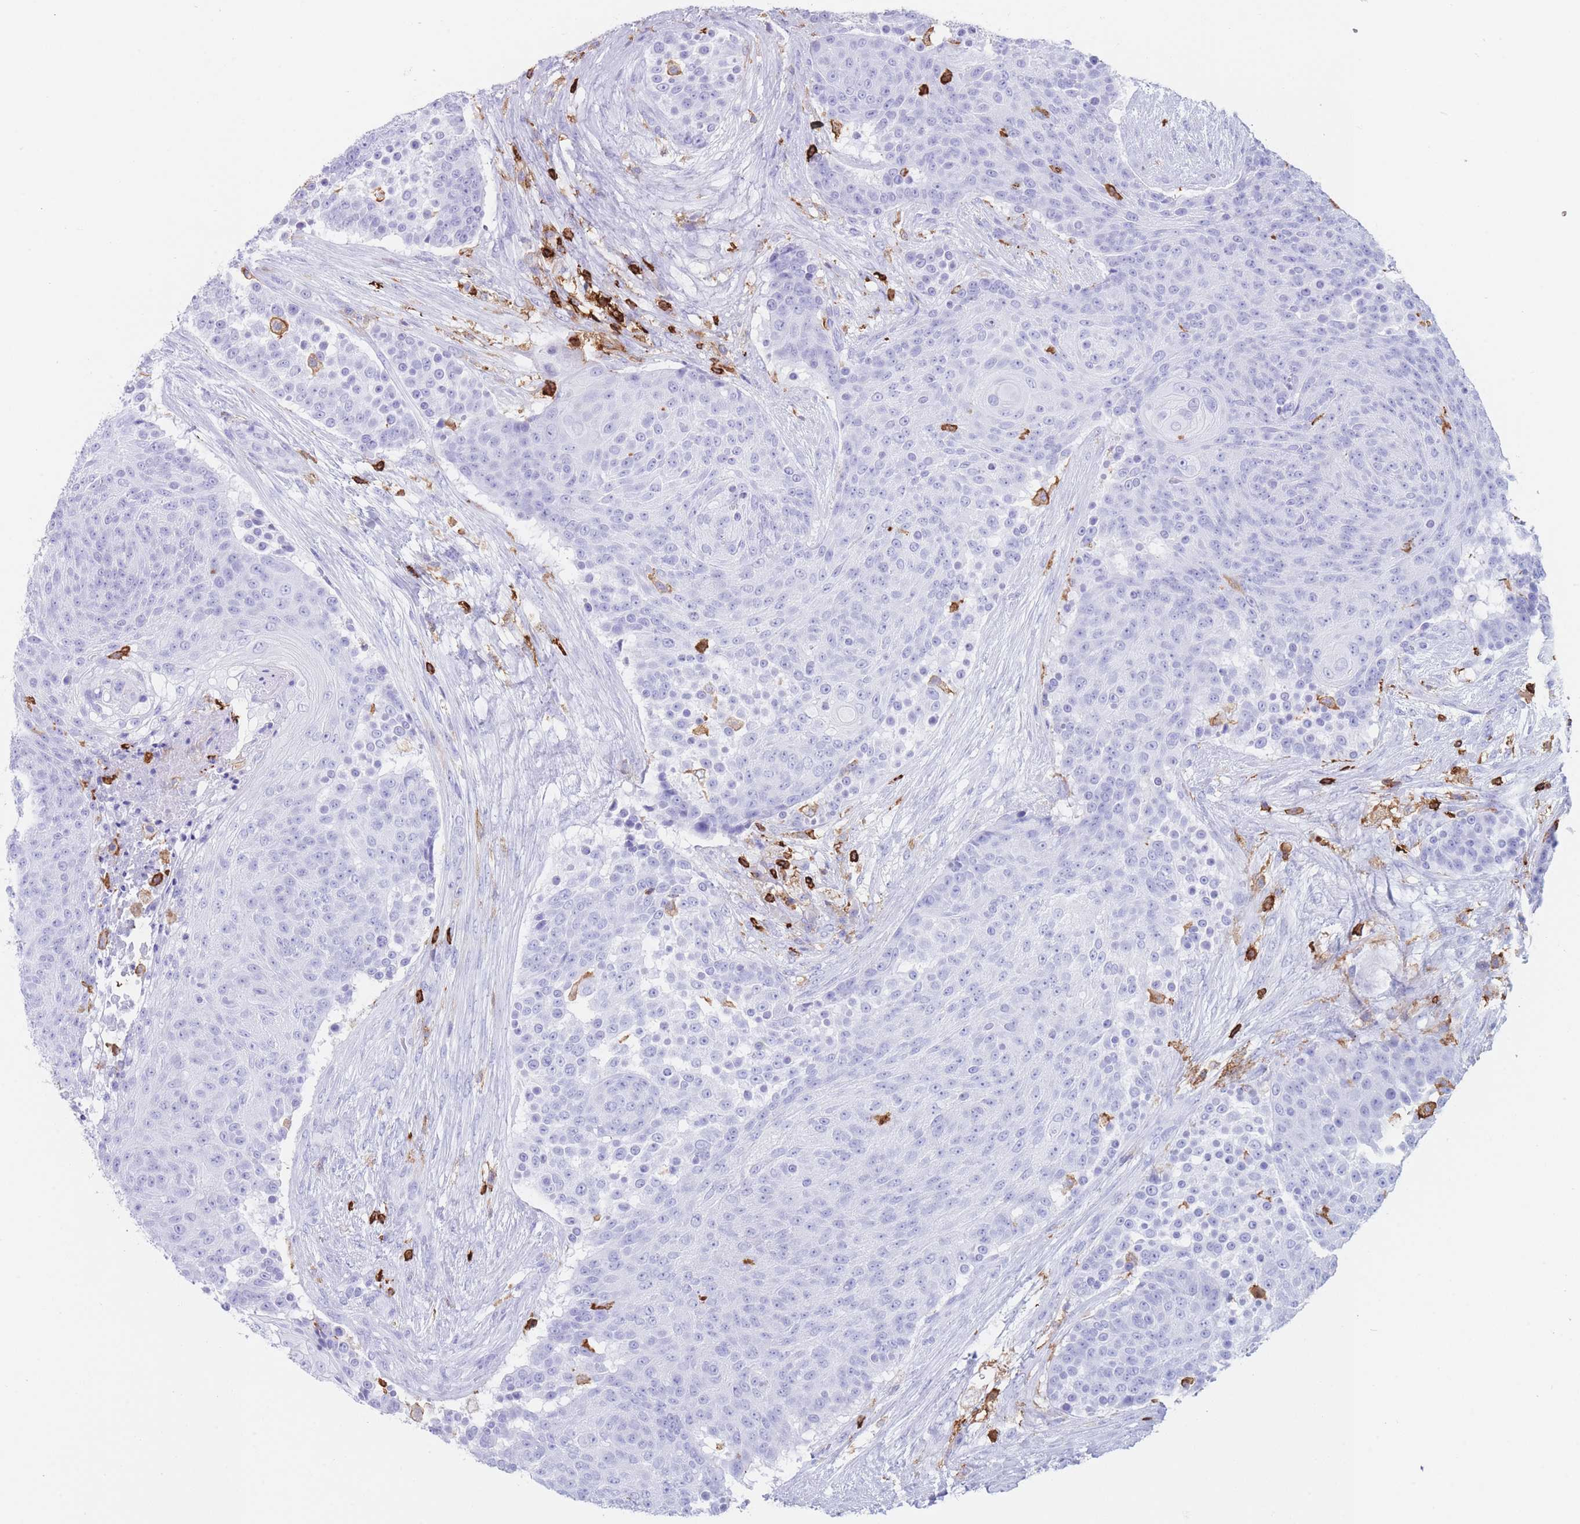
{"staining": {"intensity": "negative", "quantity": "none", "location": "none"}, "tissue": "urothelial cancer", "cell_type": "Tumor cells", "image_type": "cancer", "snomed": [{"axis": "morphology", "description": "Urothelial carcinoma, High grade"}, {"axis": "topography", "description": "Urinary bladder"}], "caption": "A micrograph of urothelial carcinoma (high-grade) stained for a protein displays no brown staining in tumor cells. (DAB (3,3'-diaminobenzidine) IHC with hematoxylin counter stain).", "gene": "CORO1A", "patient": {"sex": "female", "age": 63}}